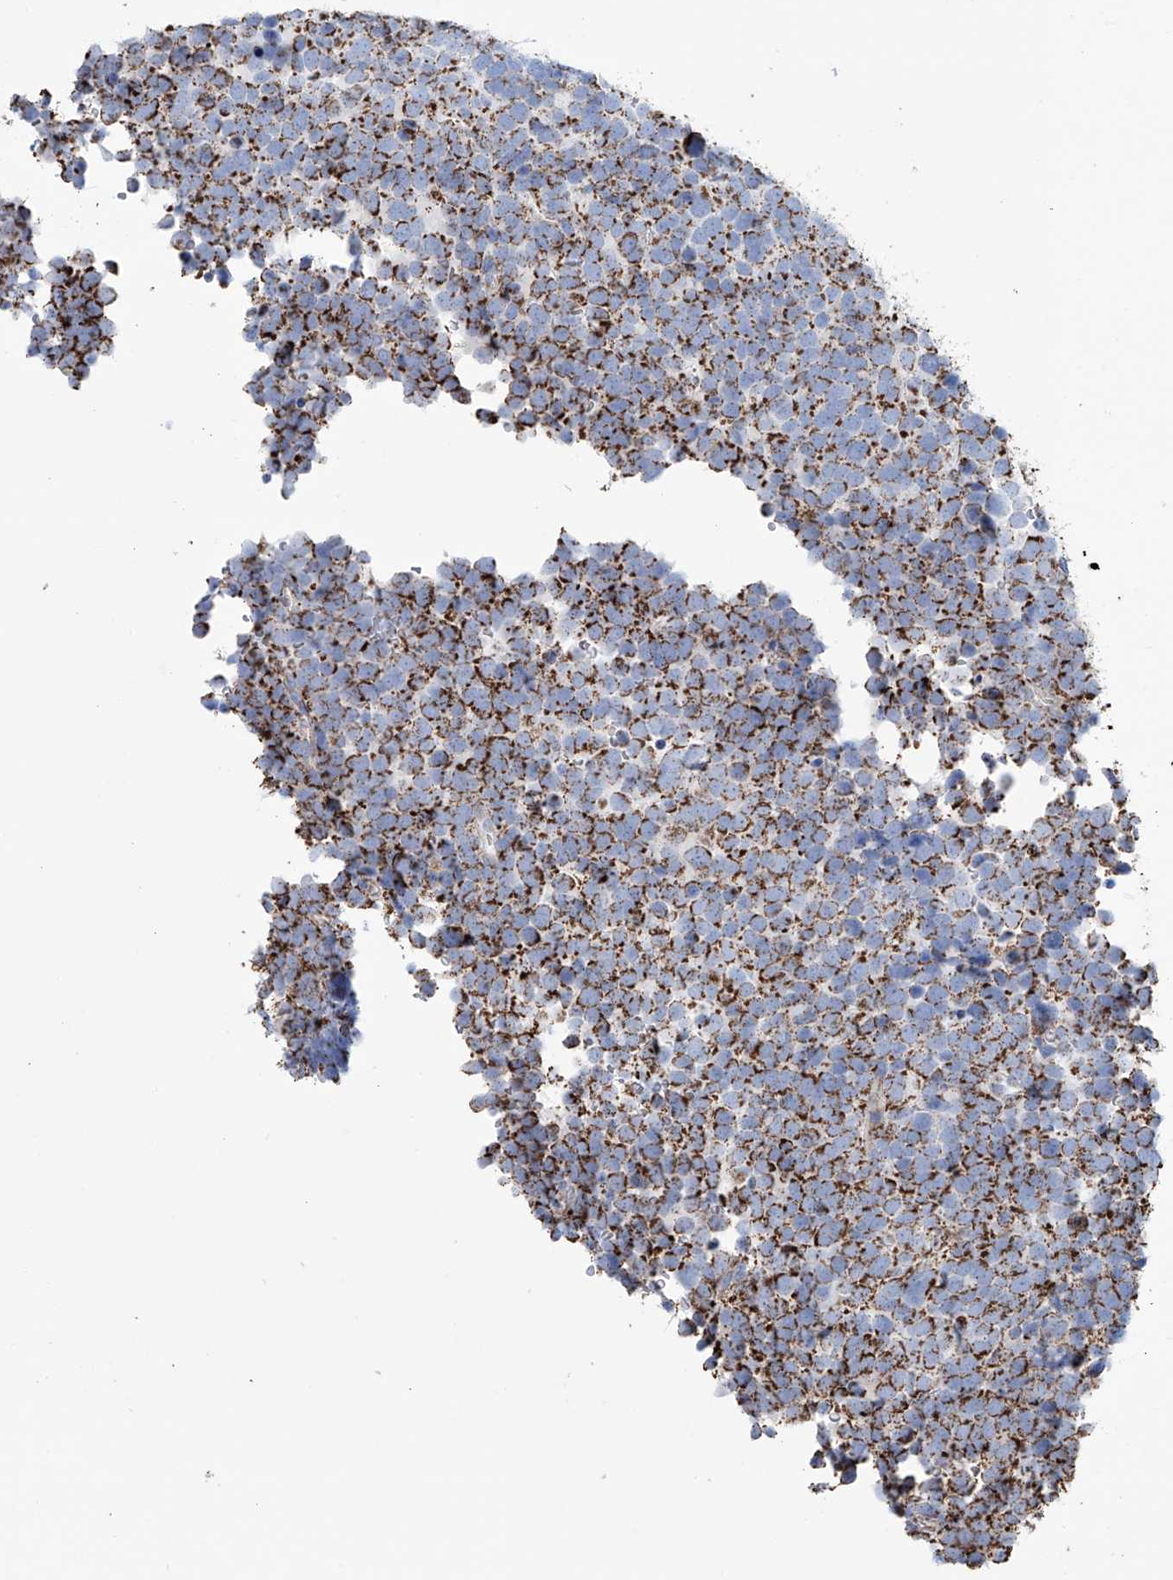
{"staining": {"intensity": "strong", "quantity": ">75%", "location": "cytoplasmic/membranous"}, "tissue": "urothelial cancer", "cell_type": "Tumor cells", "image_type": "cancer", "snomed": [{"axis": "morphology", "description": "Urothelial carcinoma, High grade"}, {"axis": "topography", "description": "Urinary bladder"}], "caption": "A histopathology image showing strong cytoplasmic/membranous expression in about >75% of tumor cells in urothelial carcinoma (high-grade), as visualized by brown immunohistochemical staining.", "gene": "ALDH6A1", "patient": {"sex": "female", "age": 82}}